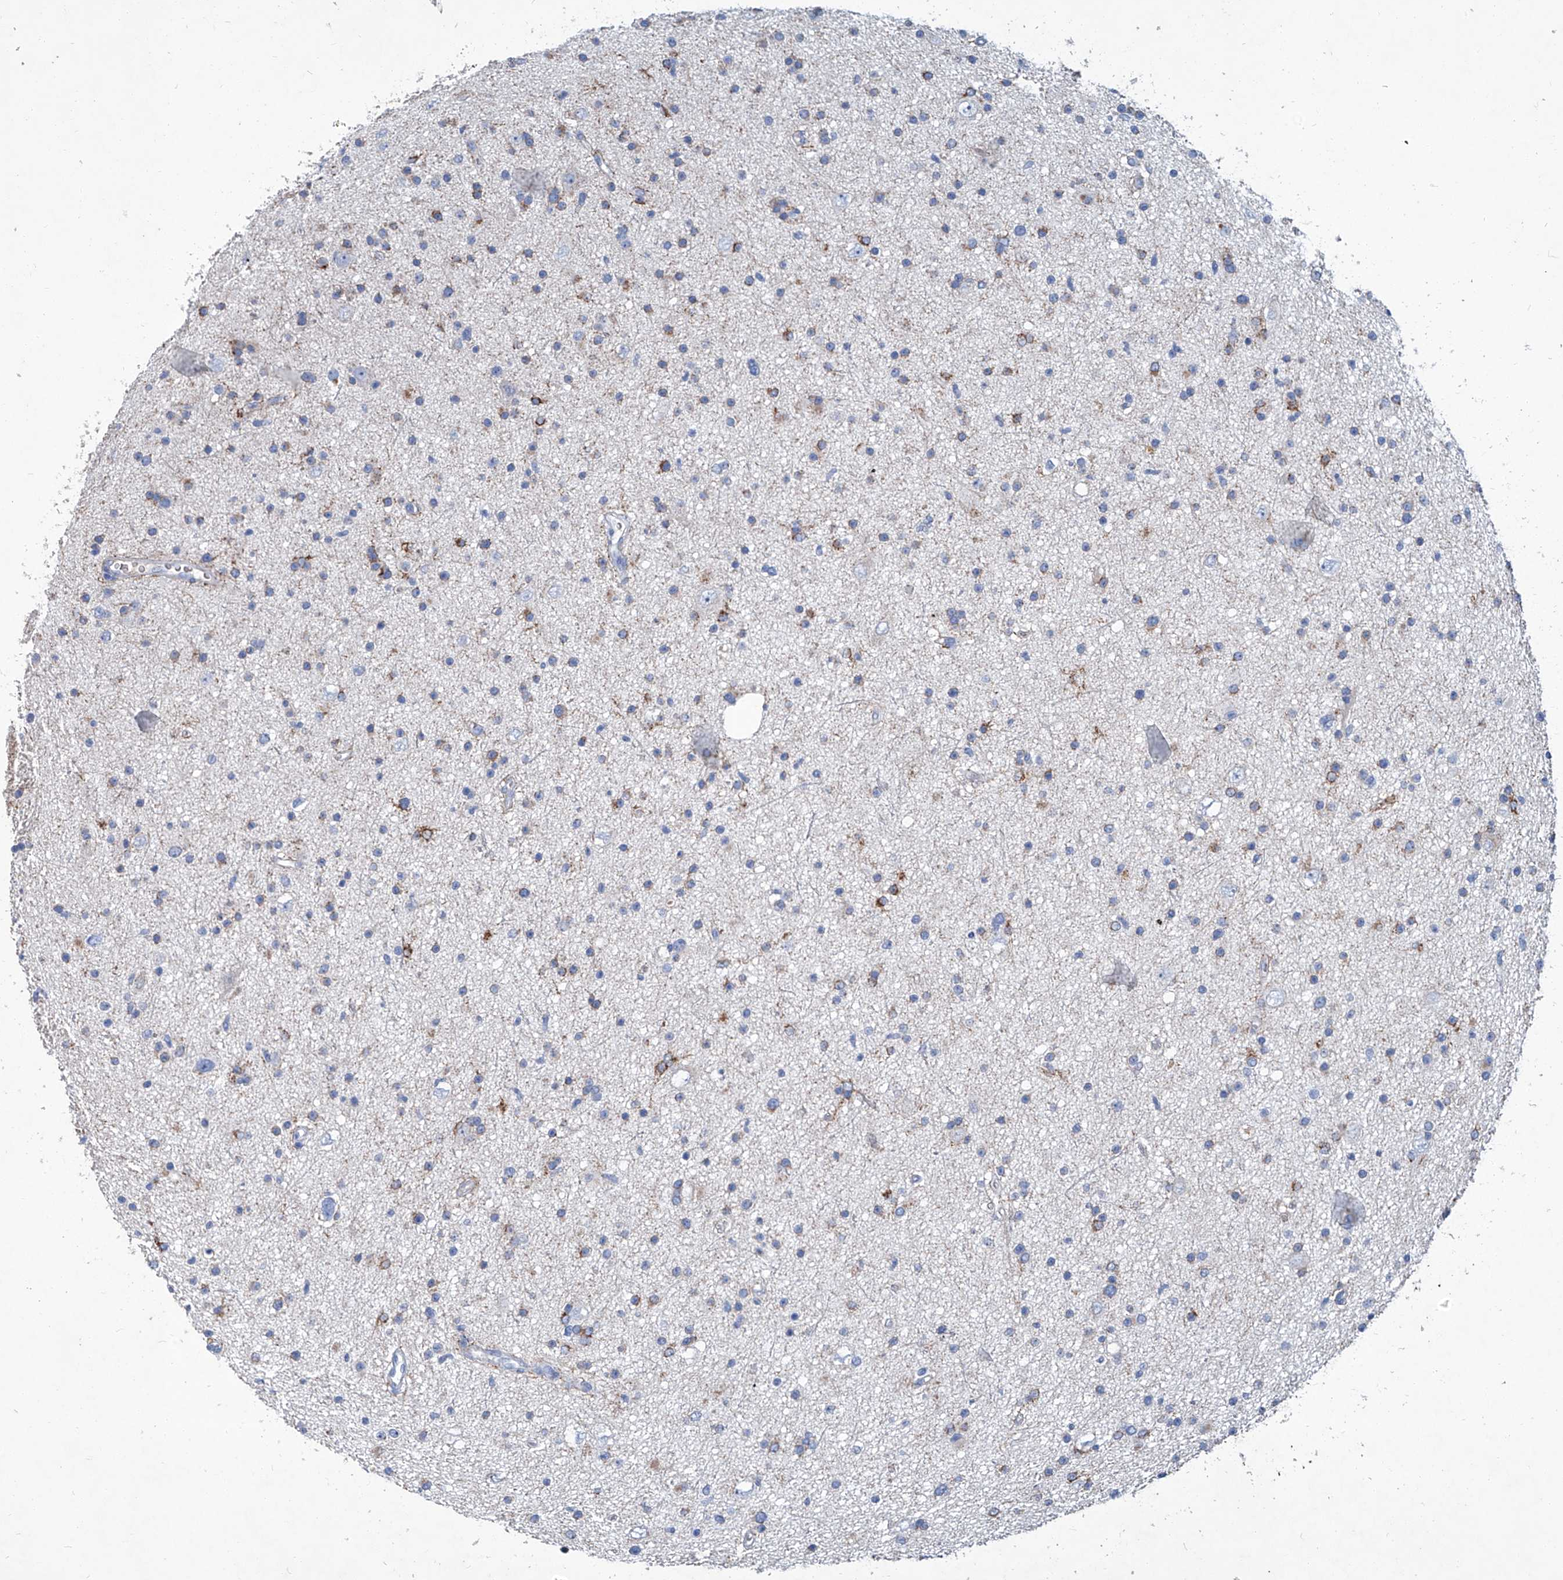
{"staining": {"intensity": "negative", "quantity": "none", "location": "none"}, "tissue": "glioma", "cell_type": "Tumor cells", "image_type": "cancer", "snomed": [{"axis": "morphology", "description": "Glioma, malignant, Low grade"}, {"axis": "topography", "description": "Cerebral cortex"}], "caption": "Immunohistochemistry of malignant glioma (low-grade) reveals no staining in tumor cells.", "gene": "MTARC1", "patient": {"sex": "female", "age": 39}}